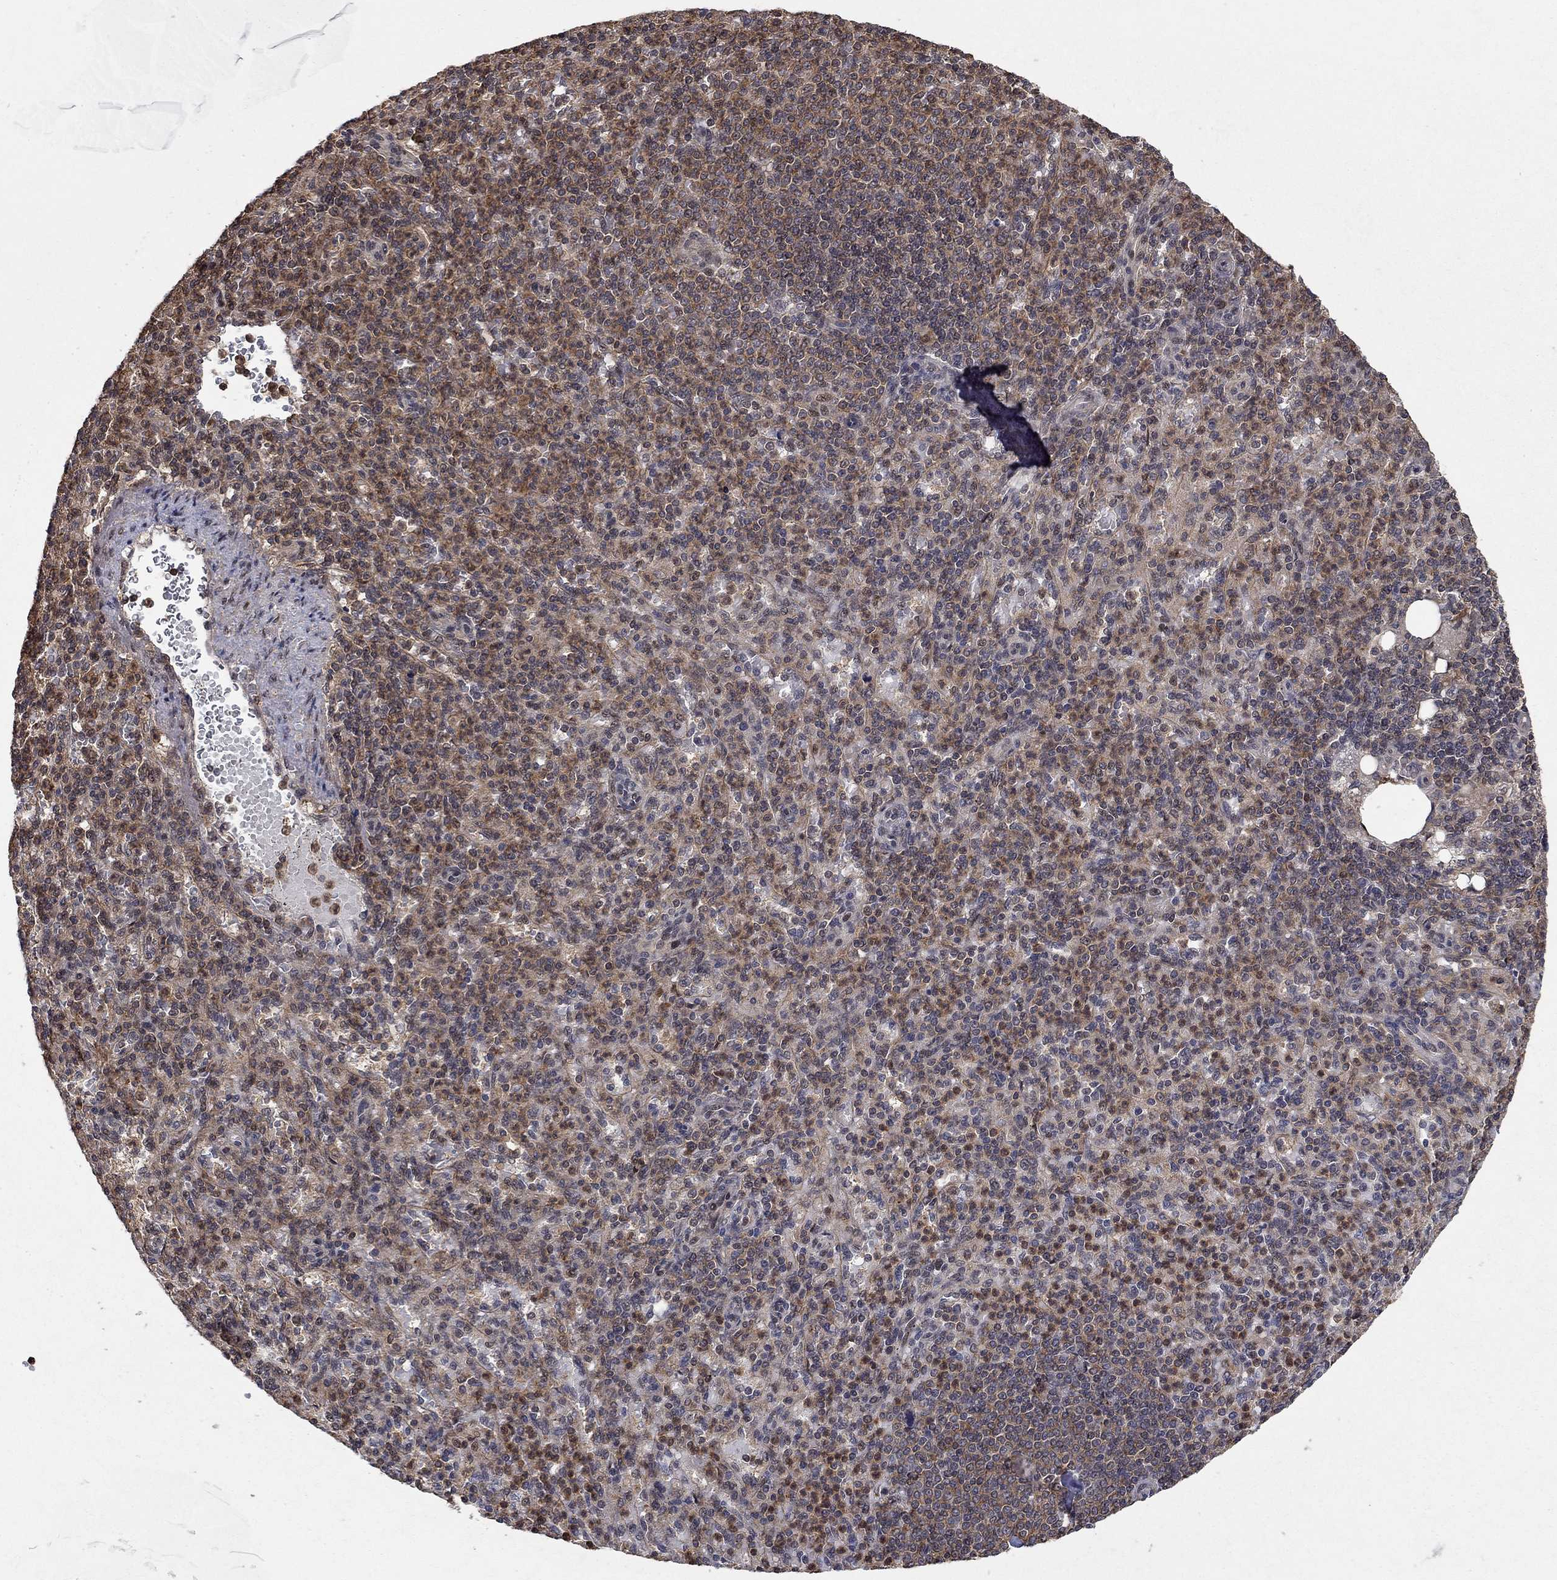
{"staining": {"intensity": "moderate", "quantity": "25%-75%", "location": "cytoplasmic/membranous,nuclear"}, "tissue": "spleen", "cell_type": "Cells in red pulp", "image_type": "normal", "snomed": [{"axis": "morphology", "description": "Normal tissue, NOS"}, {"axis": "topography", "description": "Spleen"}], "caption": "Human spleen stained for a protein (brown) shows moderate cytoplasmic/membranous,nuclear positive positivity in about 25%-75% of cells in red pulp.", "gene": "CCDC66", "patient": {"sex": "female", "age": 74}}